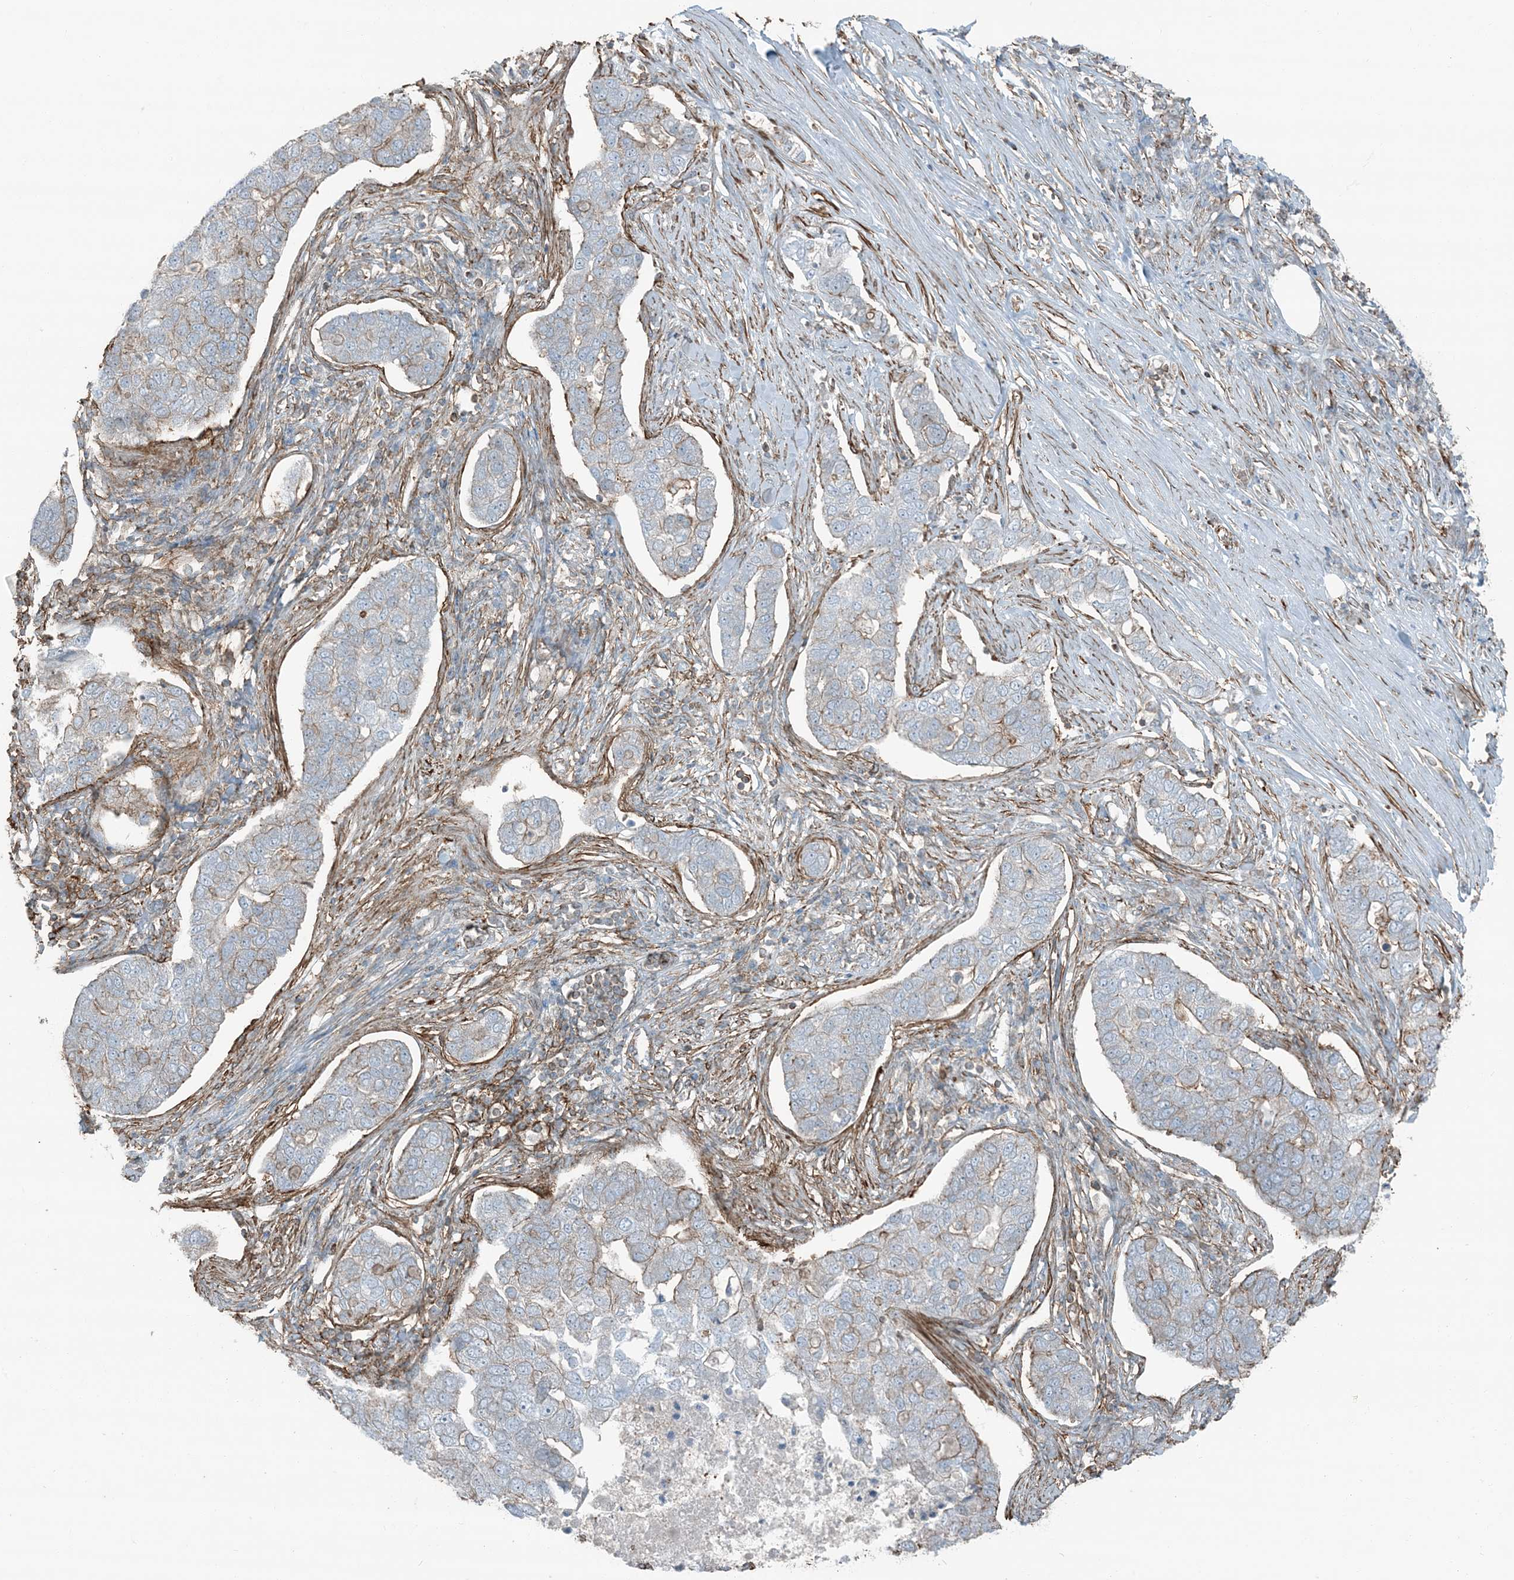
{"staining": {"intensity": "negative", "quantity": "none", "location": "none"}, "tissue": "pancreatic cancer", "cell_type": "Tumor cells", "image_type": "cancer", "snomed": [{"axis": "morphology", "description": "Adenocarcinoma, NOS"}, {"axis": "topography", "description": "Pancreas"}], "caption": "Pancreatic cancer was stained to show a protein in brown. There is no significant positivity in tumor cells.", "gene": "APOBEC3C", "patient": {"sex": "female", "age": 61}}